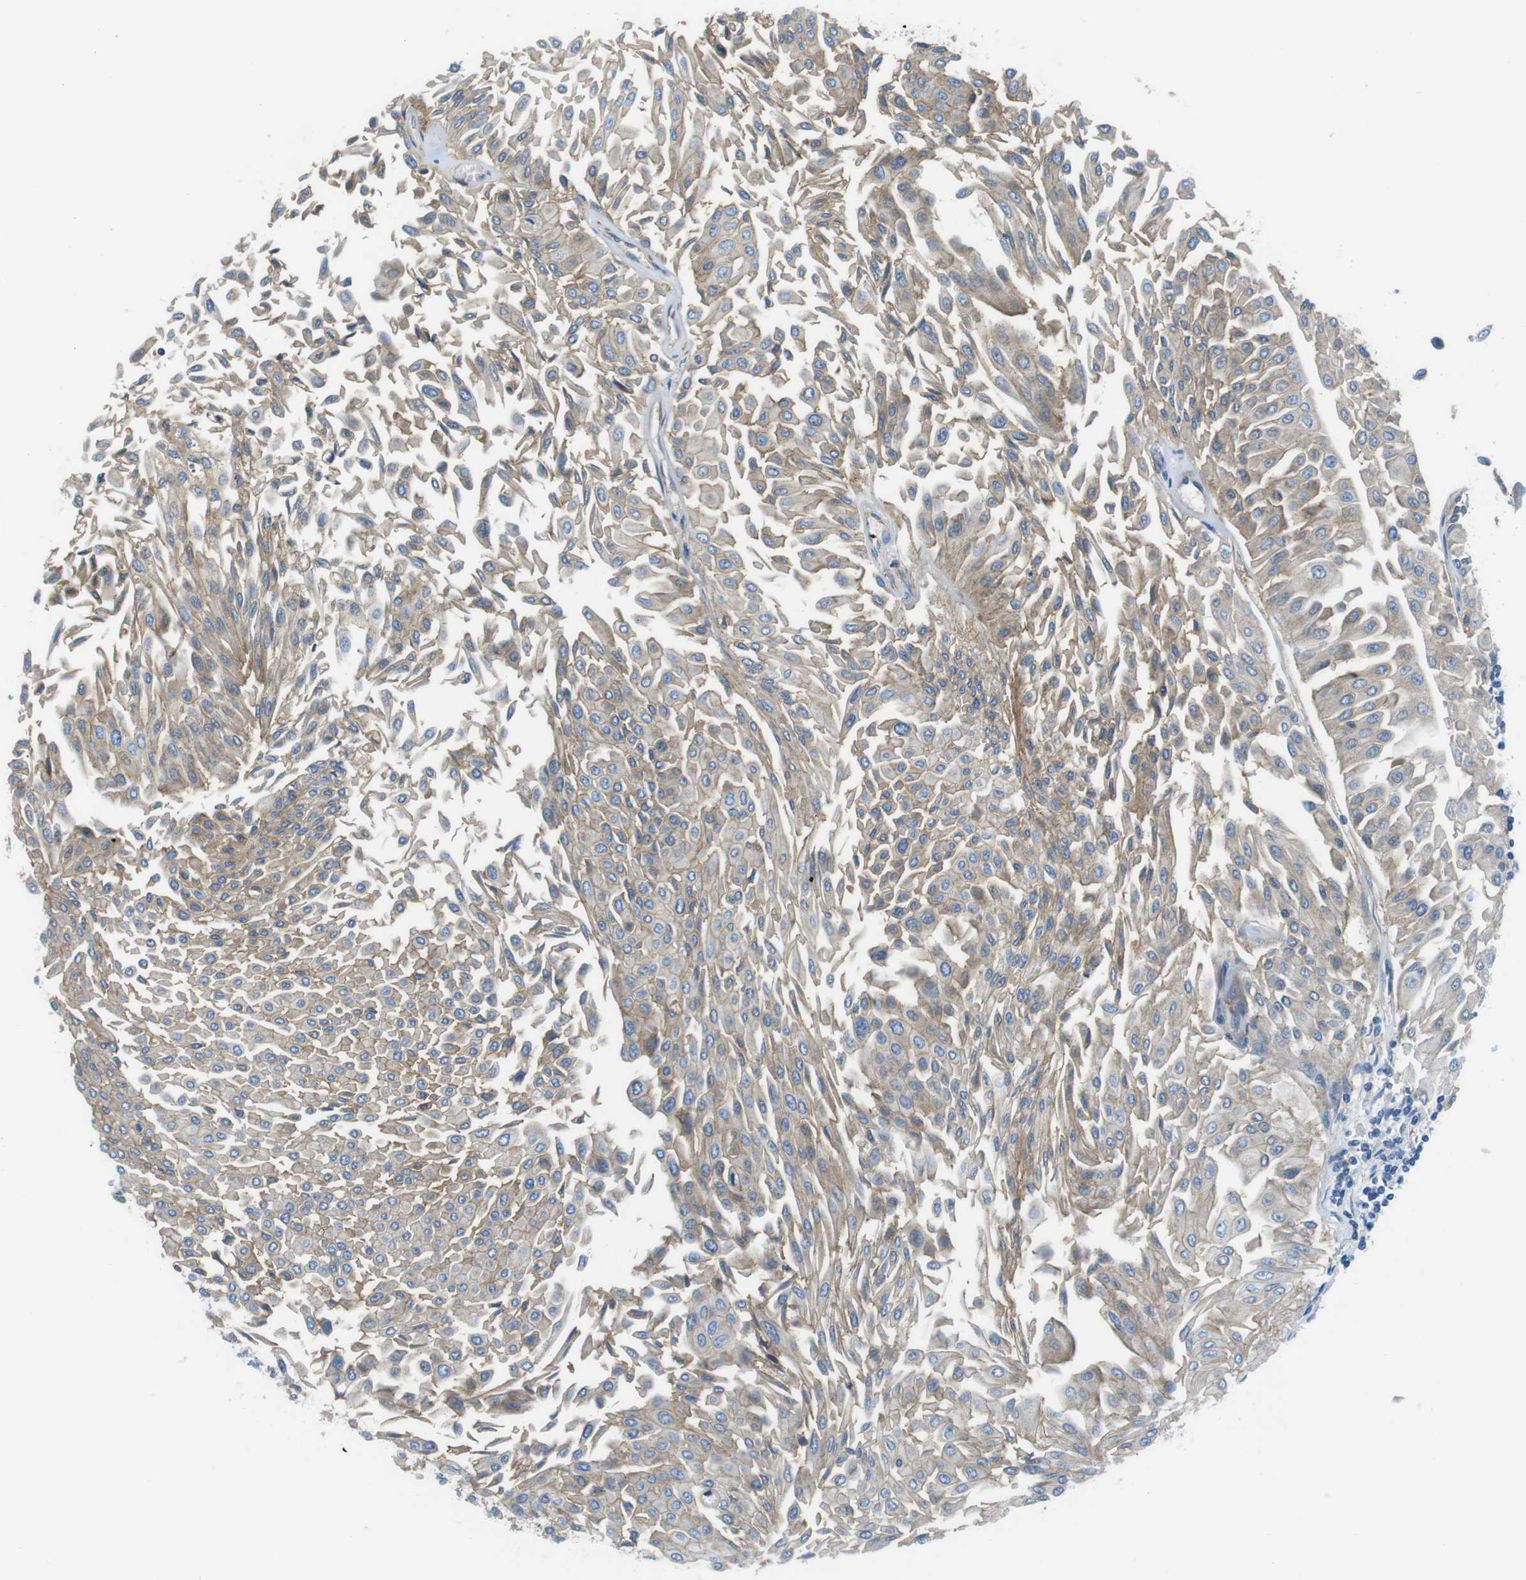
{"staining": {"intensity": "weak", "quantity": ">75%", "location": "cytoplasmic/membranous"}, "tissue": "urothelial cancer", "cell_type": "Tumor cells", "image_type": "cancer", "snomed": [{"axis": "morphology", "description": "Urothelial carcinoma, Low grade"}, {"axis": "topography", "description": "Urinary bladder"}], "caption": "Immunohistochemical staining of human urothelial cancer exhibits weak cytoplasmic/membranous protein positivity in about >75% of tumor cells. (Brightfield microscopy of DAB IHC at high magnification).", "gene": "EMP2", "patient": {"sex": "male", "age": 67}}